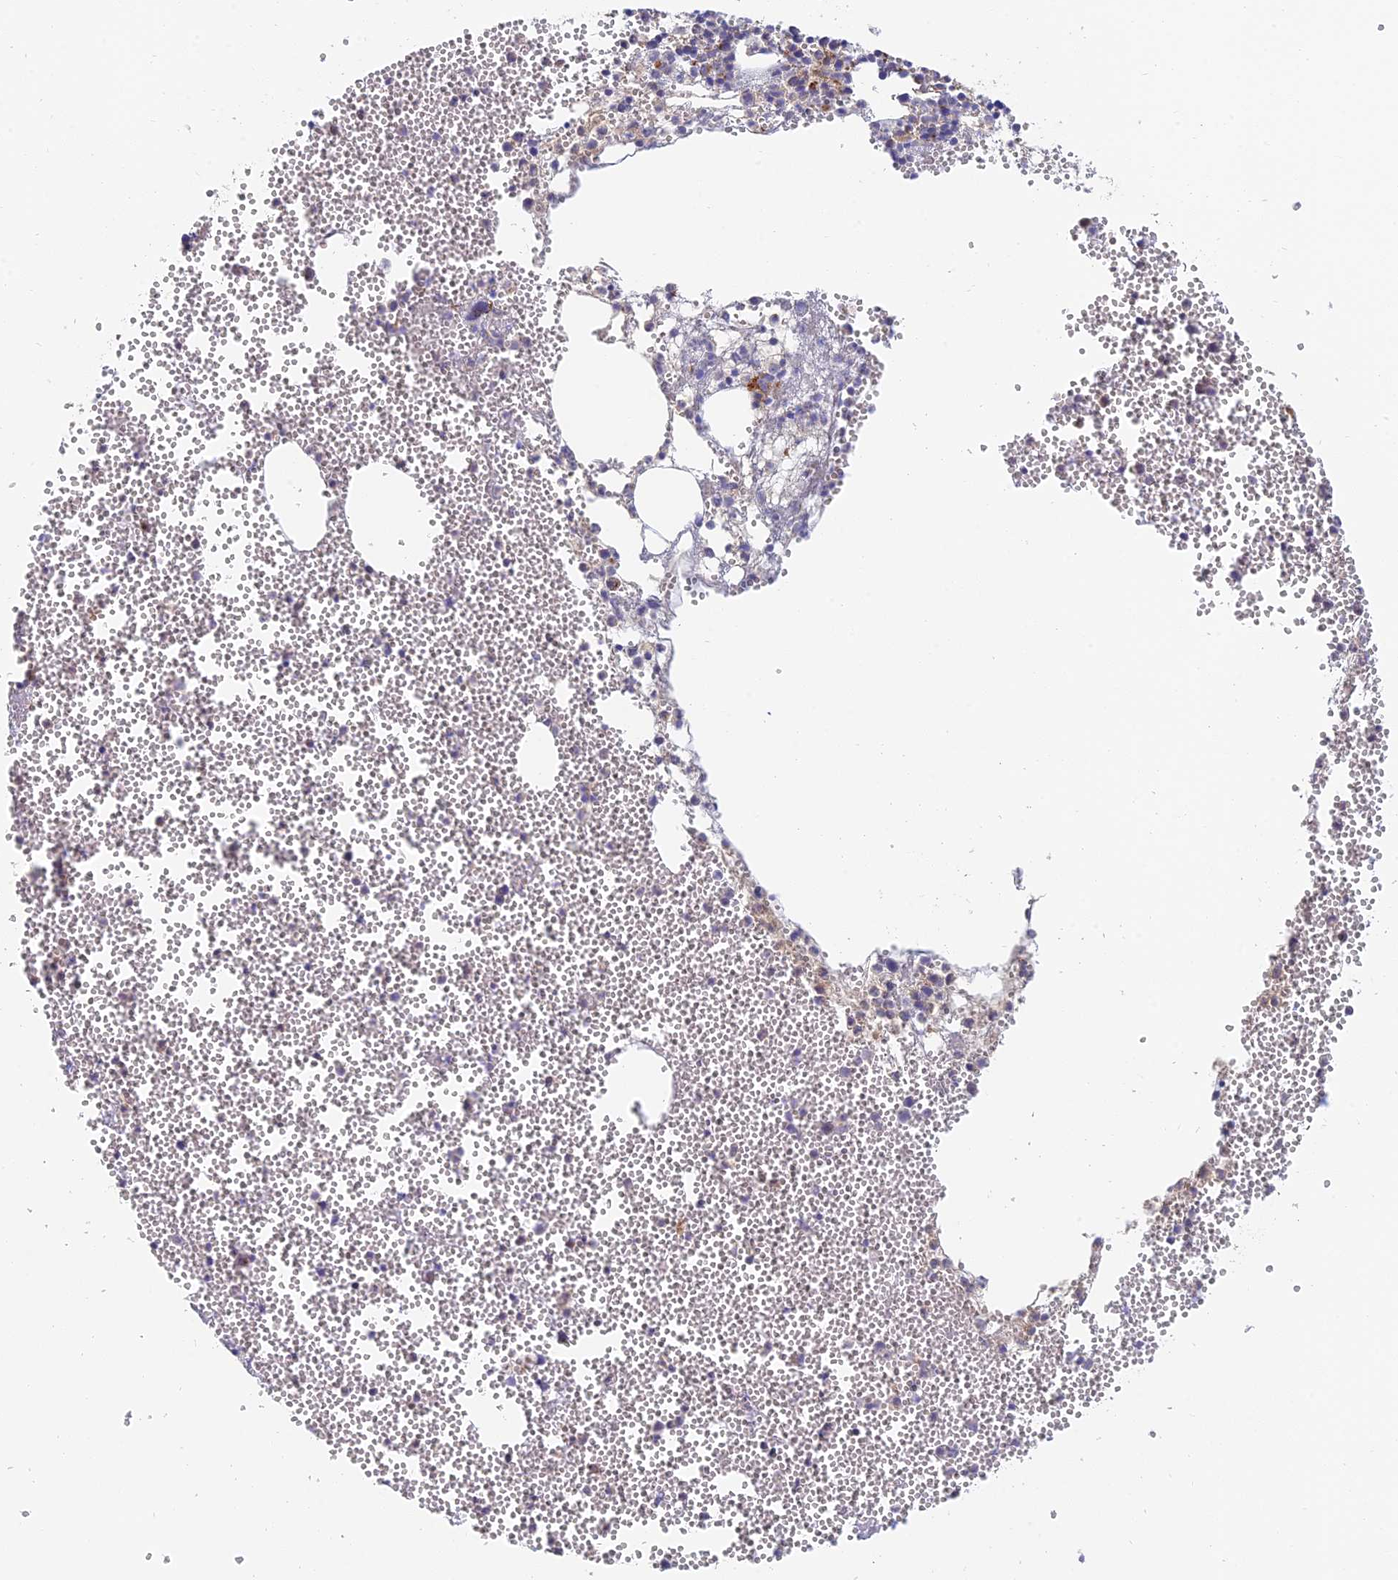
{"staining": {"intensity": "moderate", "quantity": "25%-75%", "location": "cytoplasmic/membranous"}, "tissue": "bone marrow", "cell_type": "Hematopoietic cells", "image_type": "normal", "snomed": [{"axis": "morphology", "description": "Normal tissue, NOS"}, {"axis": "topography", "description": "Bone marrow"}], "caption": "Moderate cytoplasmic/membranous staining for a protein is seen in approximately 25%-75% of hematopoietic cells of benign bone marrow using immunohistochemistry.", "gene": "ENSG00000267561", "patient": {"sex": "female", "age": 77}}